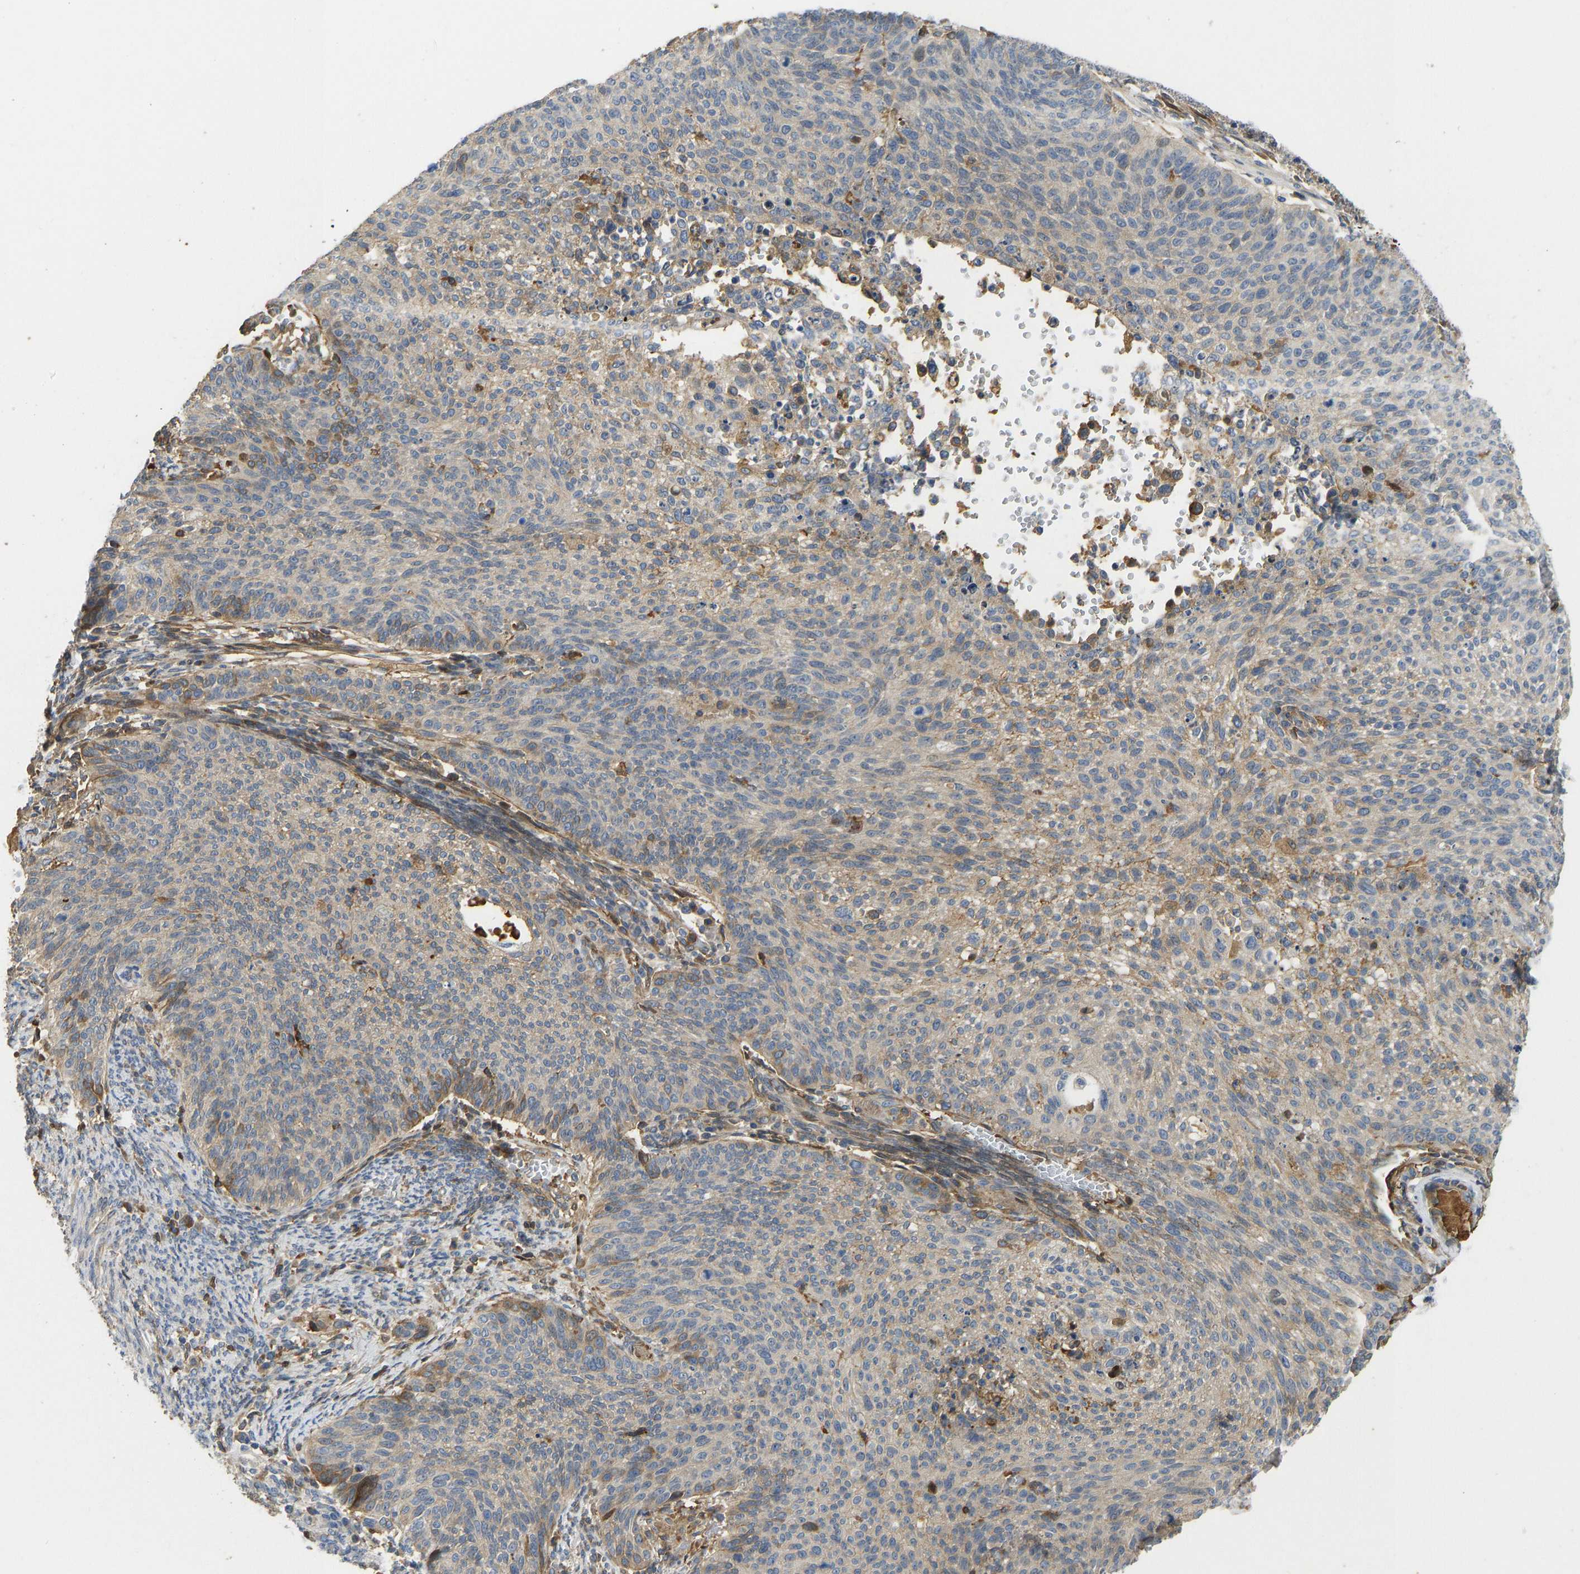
{"staining": {"intensity": "negative", "quantity": "none", "location": "none"}, "tissue": "cervical cancer", "cell_type": "Tumor cells", "image_type": "cancer", "snomed": [{"axis": "morphology", "description": "Squamous cell carcinoma, NOS"}, {"axis": "topography", "description": "Cervix"}], "caption": "IHC of cervical cancer (squamous cell carcinoma) reveals no expression in tumor cells. (Immunohistochemistry (ihc), brightfield microscopy, high magnification).", "gene": "VCPKMT", "patient": {"sex": "female", "age": 70}}